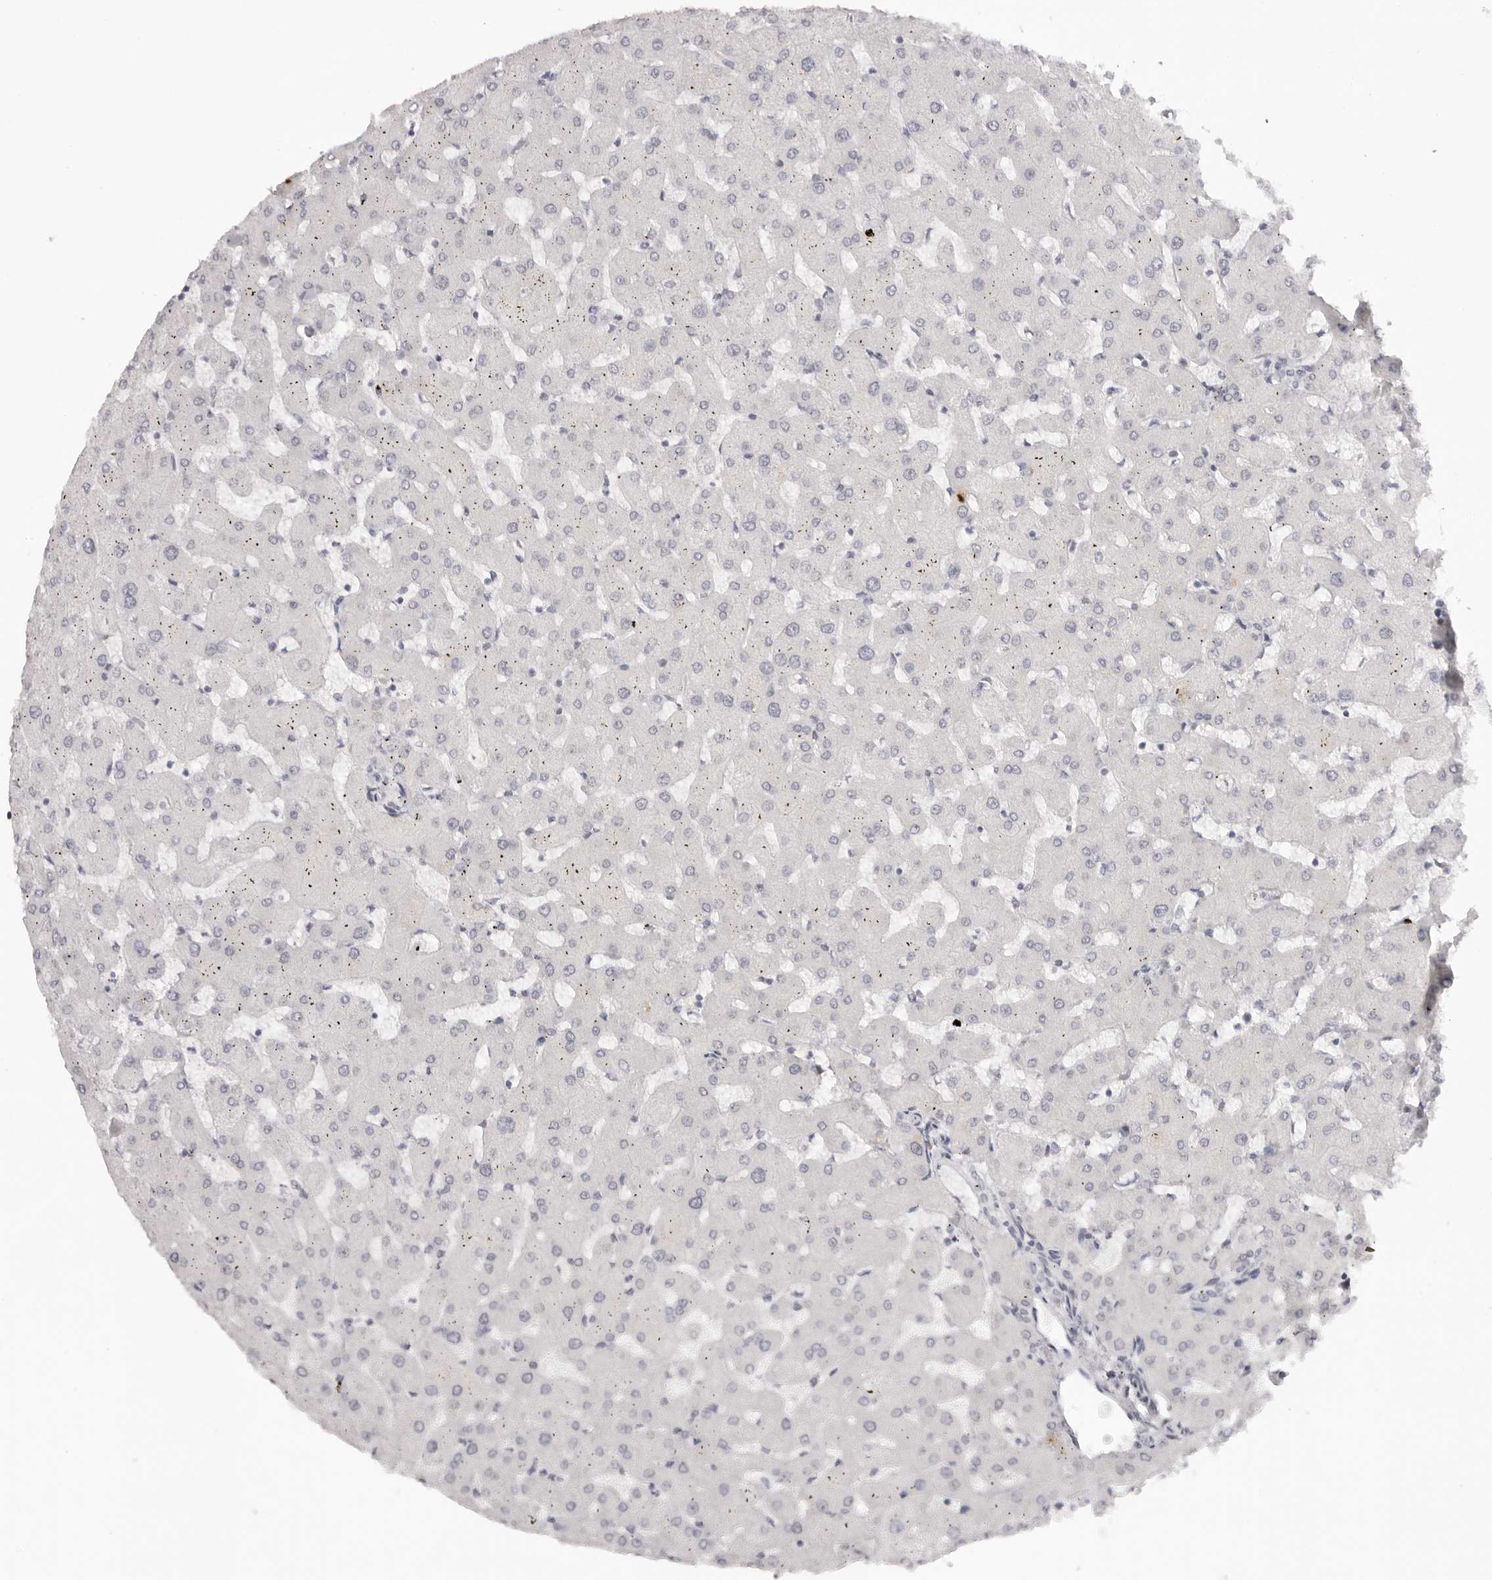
{"staining": {"intensity": "negative", "quantity": "none", "location": "none"}, "tissue": "liver", "cell_type": "Cholangiocytes", "image_type": "normal", "snomed": [{"axis": "morphology", "description": "Normal tissue, NOS"}, {"axis": "topography", "description": "Liver"}], "caption": "Immunohistochemistry (IHC) of benign human liver displays no positivity in cholangiocytes.", "gene": "MAFK", "patient": {"sex": "female", "age": 63}}